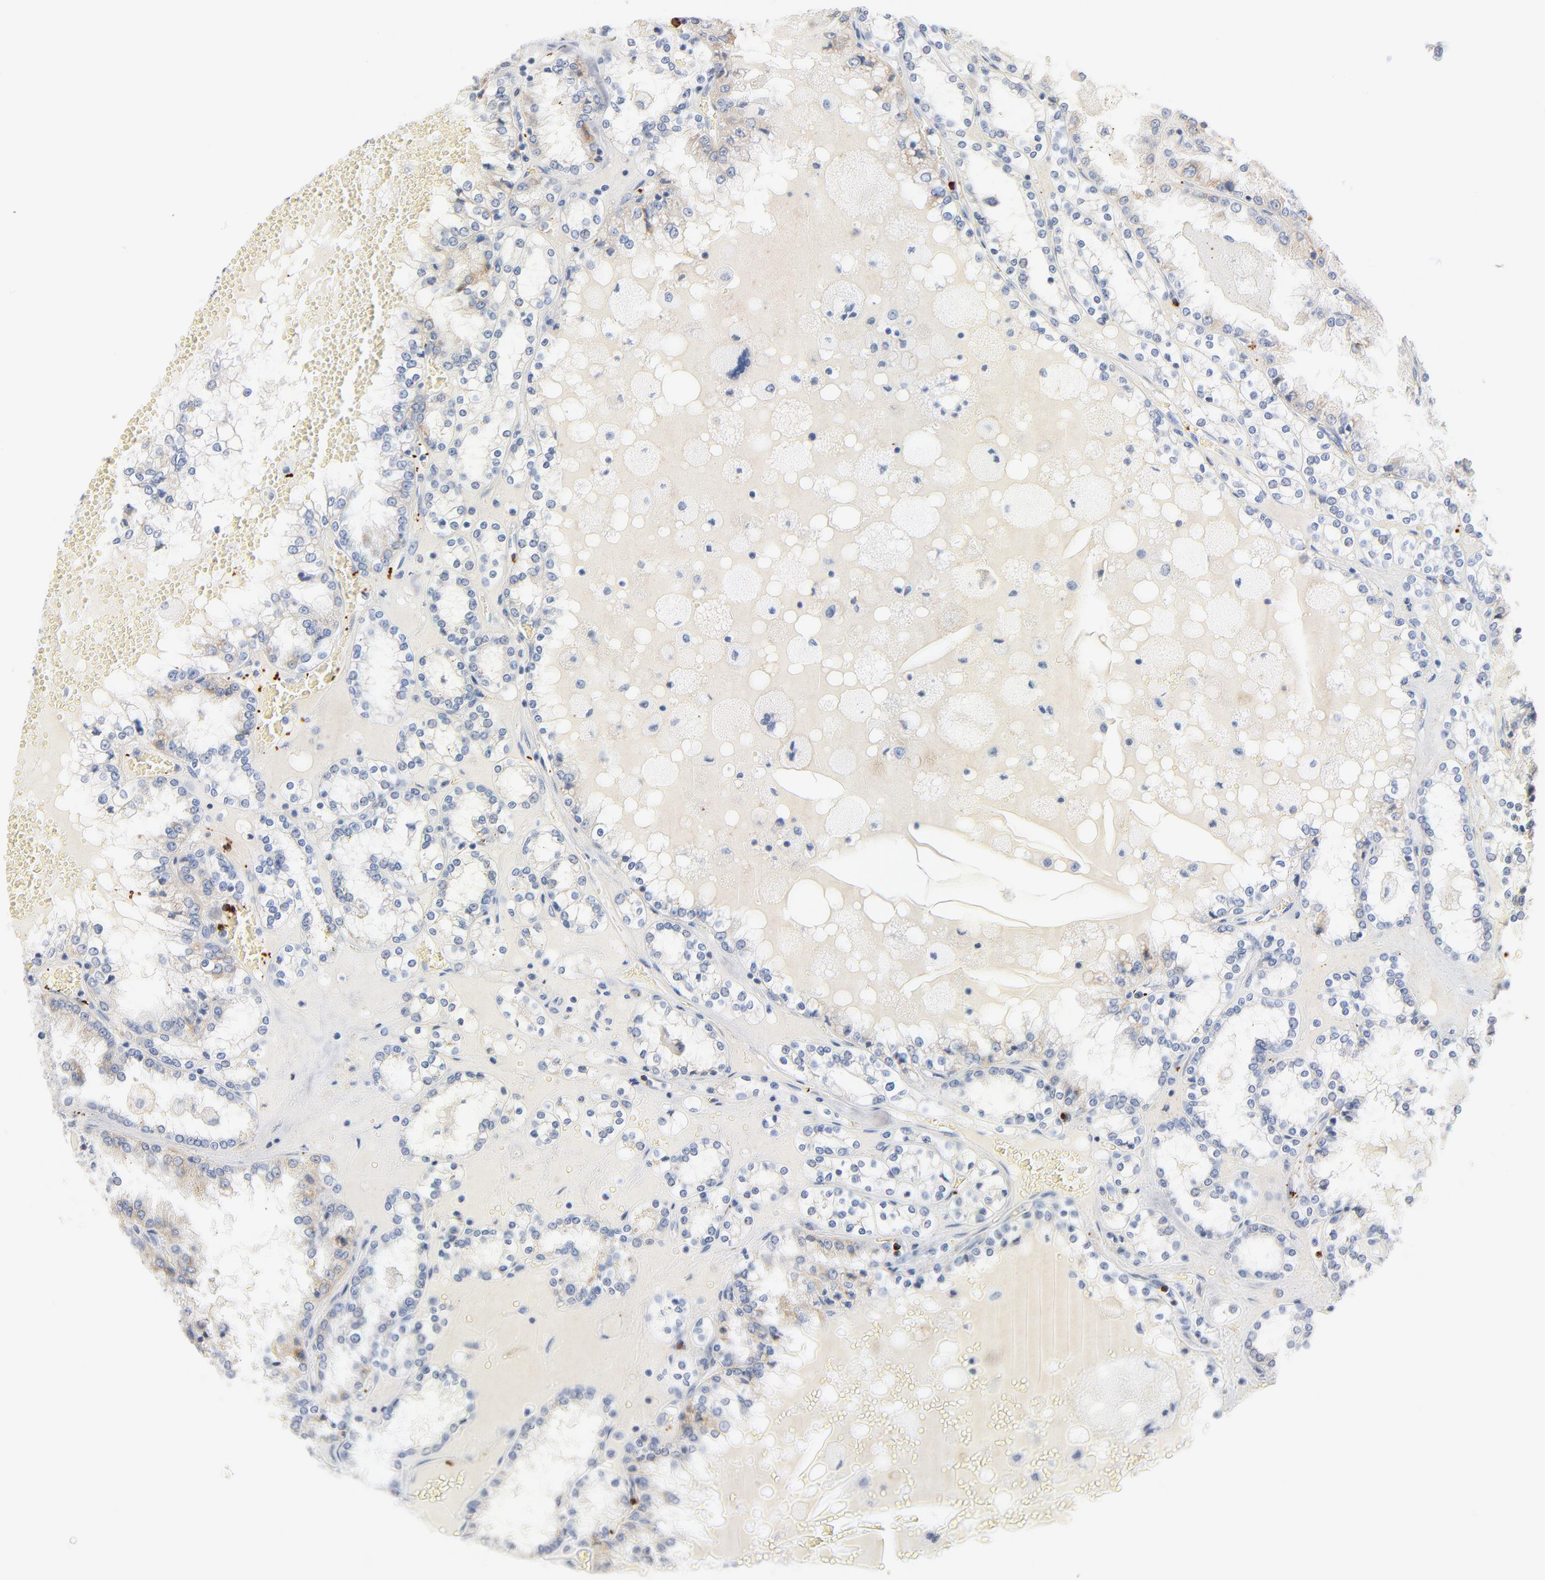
{"staining": {"intensity": "moderate", "quantity": "<25%", "location": "cytoplasmic/membranous"}, "tissue": "renal cancer", "cell_type": "Tumor cells", "image_type": "cancer", "snomed": [{"axis": "morphology", "description": "Adenocarcinoma, NOS"}, {"axis": "topography", "description": "Kidney"}], "caption": "Immunohistochemical staining of human renal cancer exhibits moderate cytoplasmic/membranous protein staining in approximately <25% of tumor cells. Using DAB (3,3'-diaminobenzidine) (brown) and hematoxylin (blue) stains, captured at high magnification using brightfield microscopy.", "gene": "GZMB", "patient": {"sex": "female", "age": 56}}